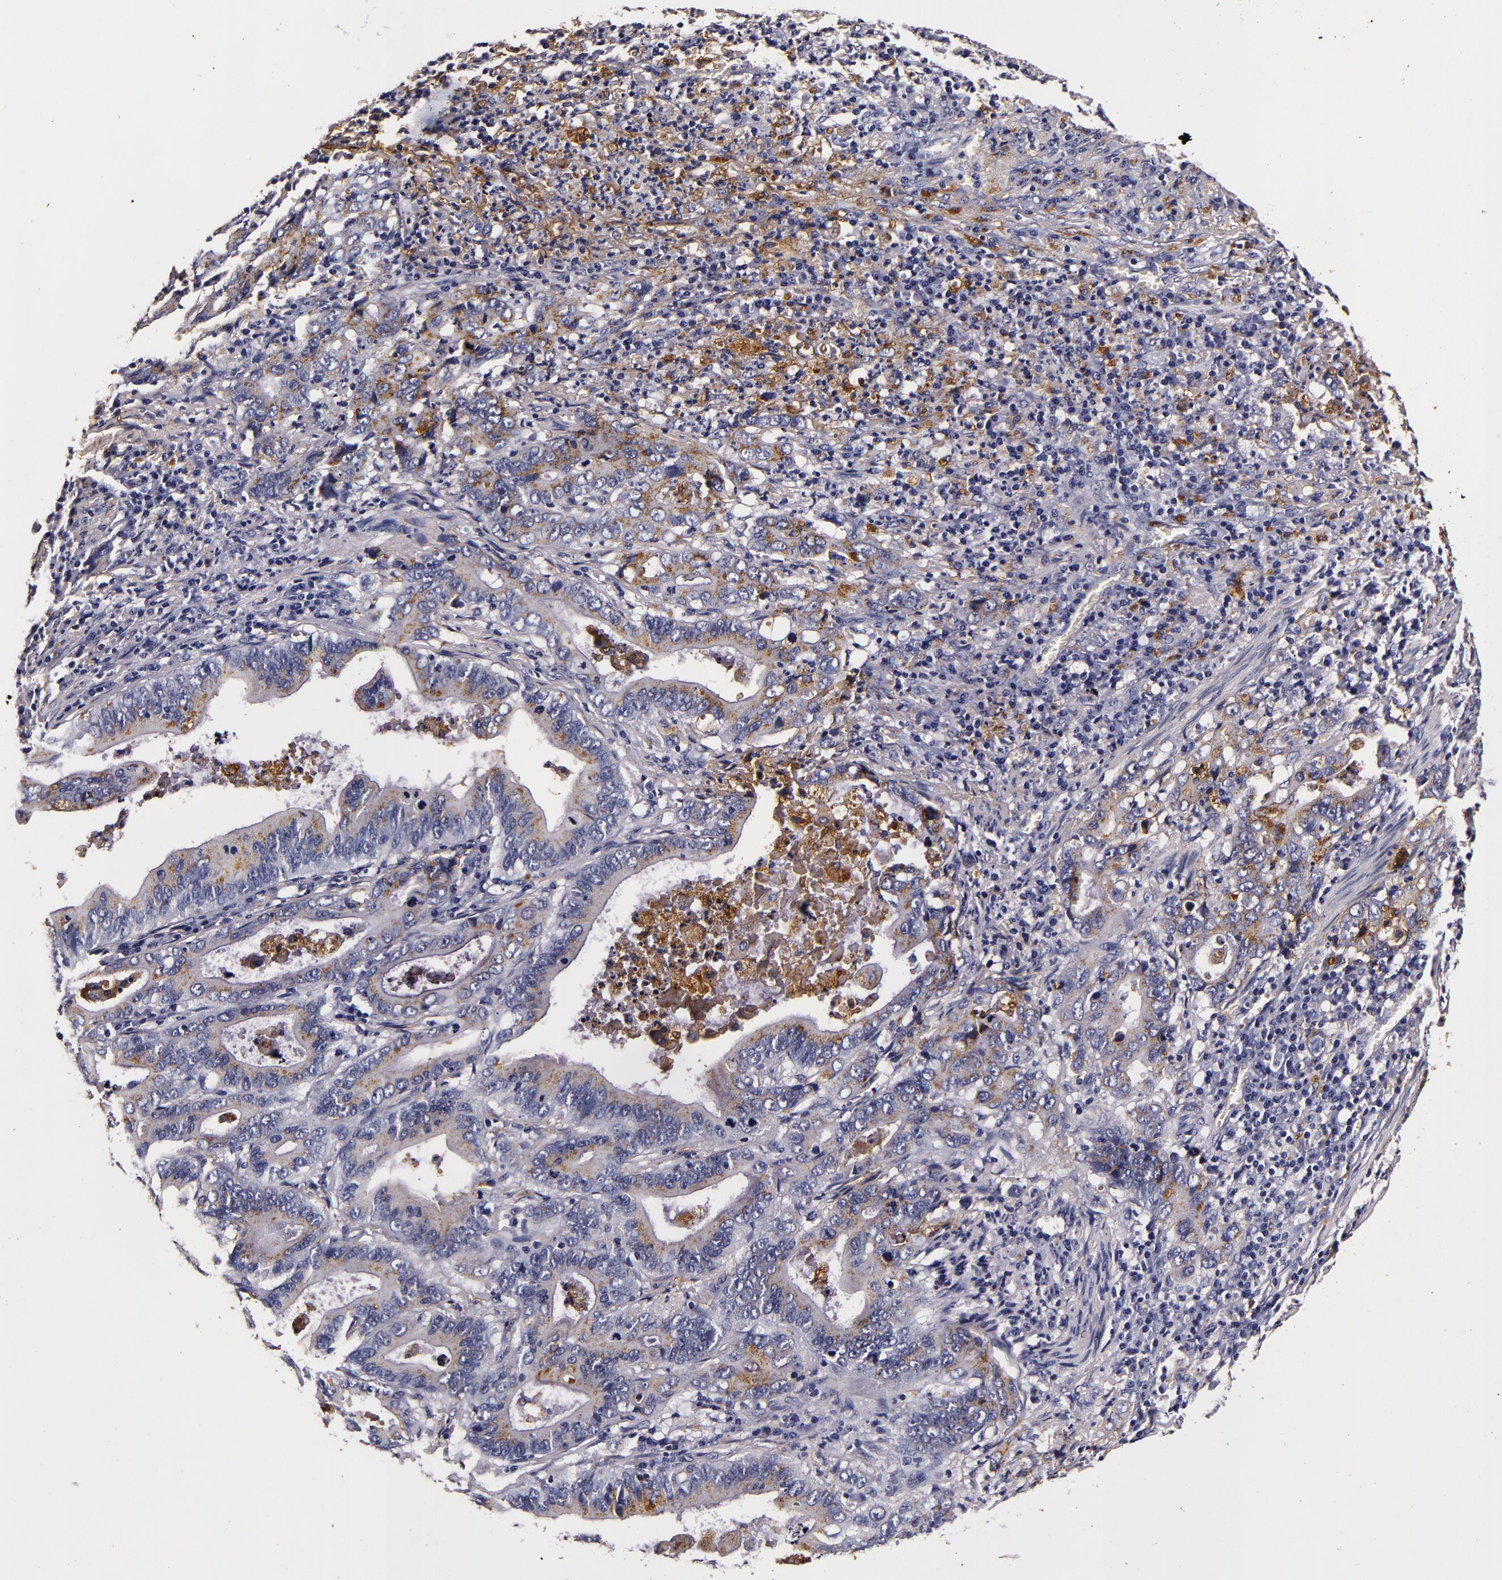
{"staining": {"intensity": "negative", "quantity": "none", "location": "none"}, "tissue": "stomach cancer", "cell_type": "Tumor cells", "image_type": "cancer", "snomed": [{"axis": "morphology", "description": "Adenocarcinoma, NOS"}, {"axis": "topography", "description": "Stomach, upper"}], "caption": "A high-resolution histopathology image shows immunohistochemistry (IHC) staining of stomach cancer (adenocarcinoma), which shows no significant expression in tumor cells.", "gene": "LGALS3BP", "patient": {"sex": "male", "age": 63}}